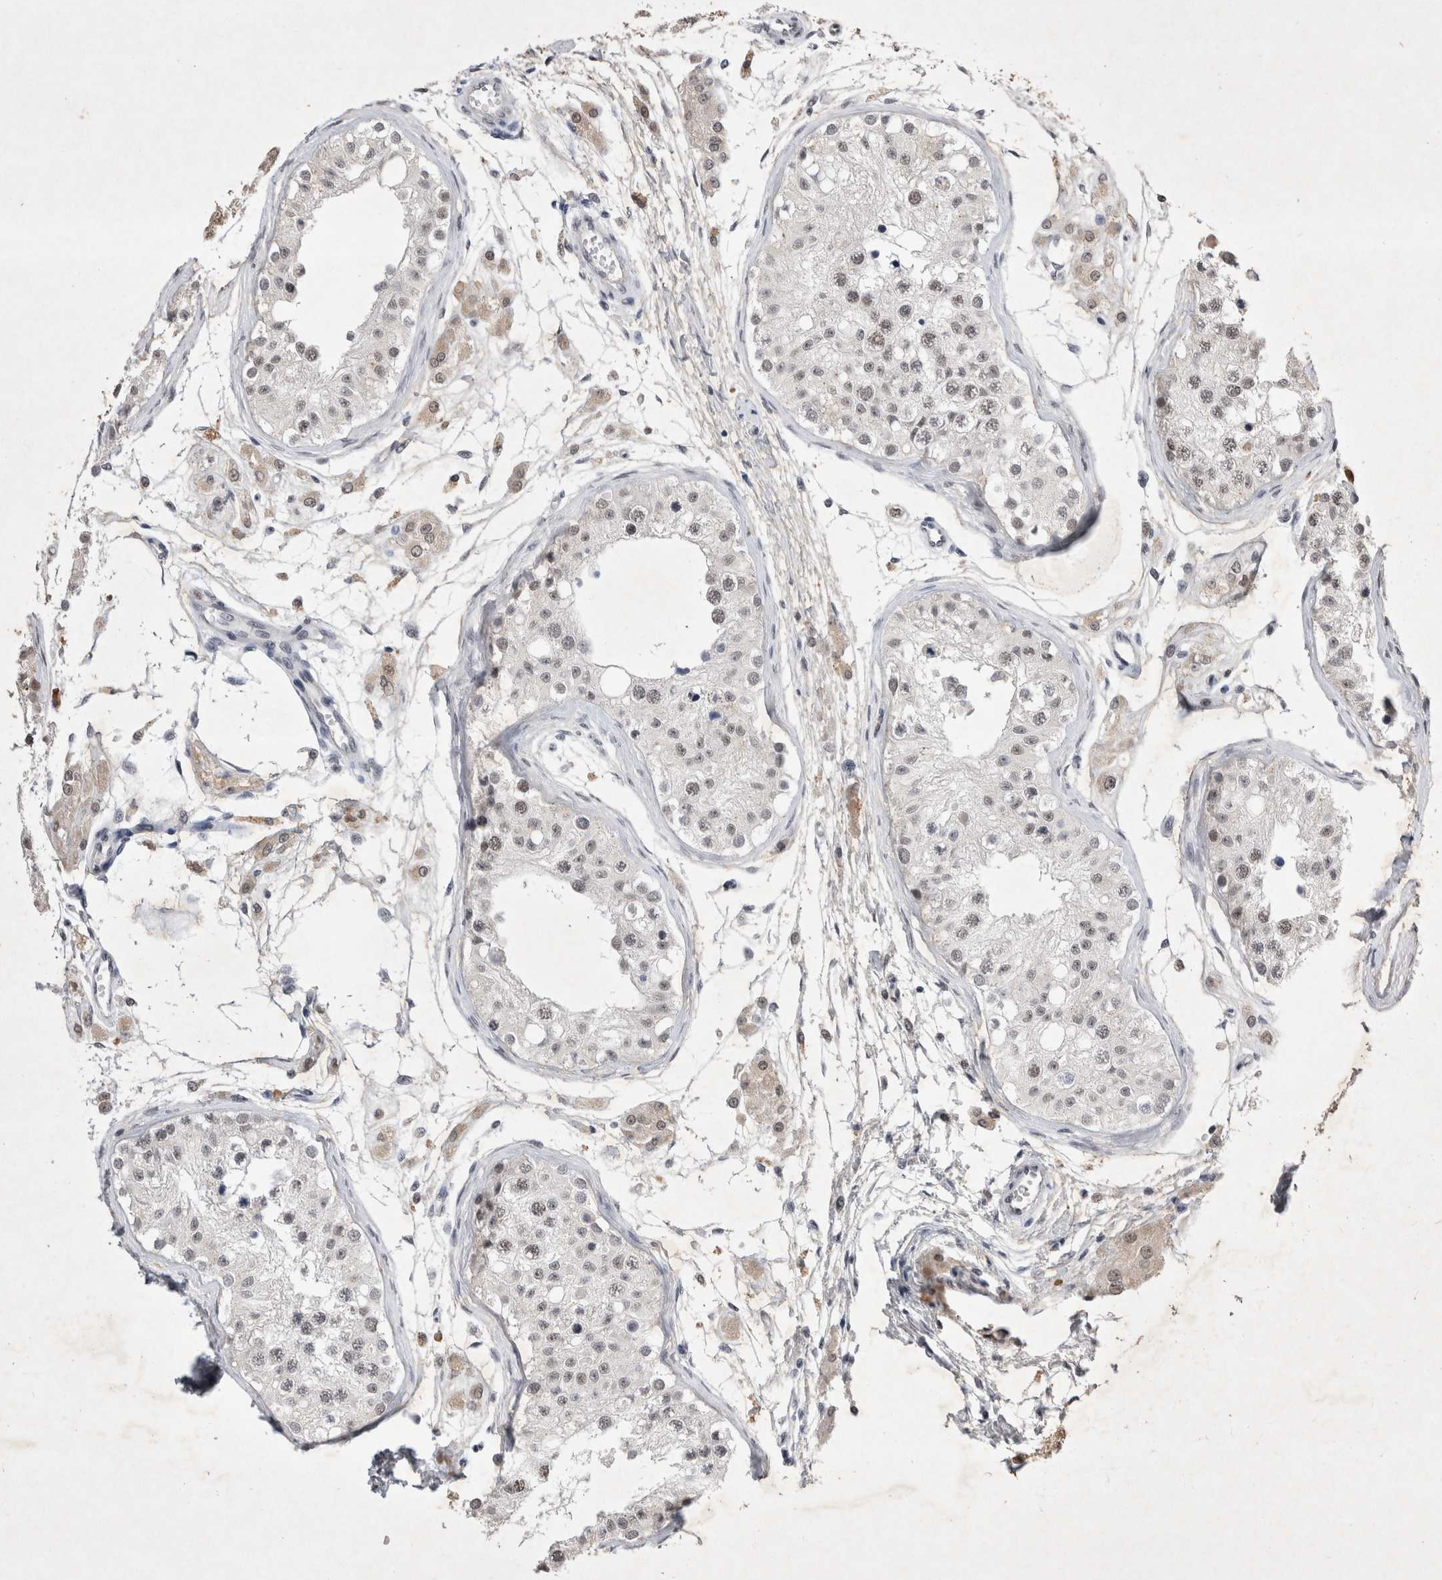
{"staining": {"intensity": "moderate", "quantity": ">75%", "location": "nuclear"}, "tissue": "testis", "cell_type": "Cells in seminiferous ducts", "image_type": "normal", "snomed": [{"axis": "morphology", "description": "Normal tissue, NOS"}, {"axis": "morphology", "description": "Adenocarcinoma, metastatic, NOS"}, {"axis": "topography", "description": "Testis"}], "caption": "IHC of benign testis shows medium levels of moderate nuclear staining in about >75% of cells in seminiferous ducts.", "gene": "RBM6", "patient": {"sex": "male", "age": 26}}